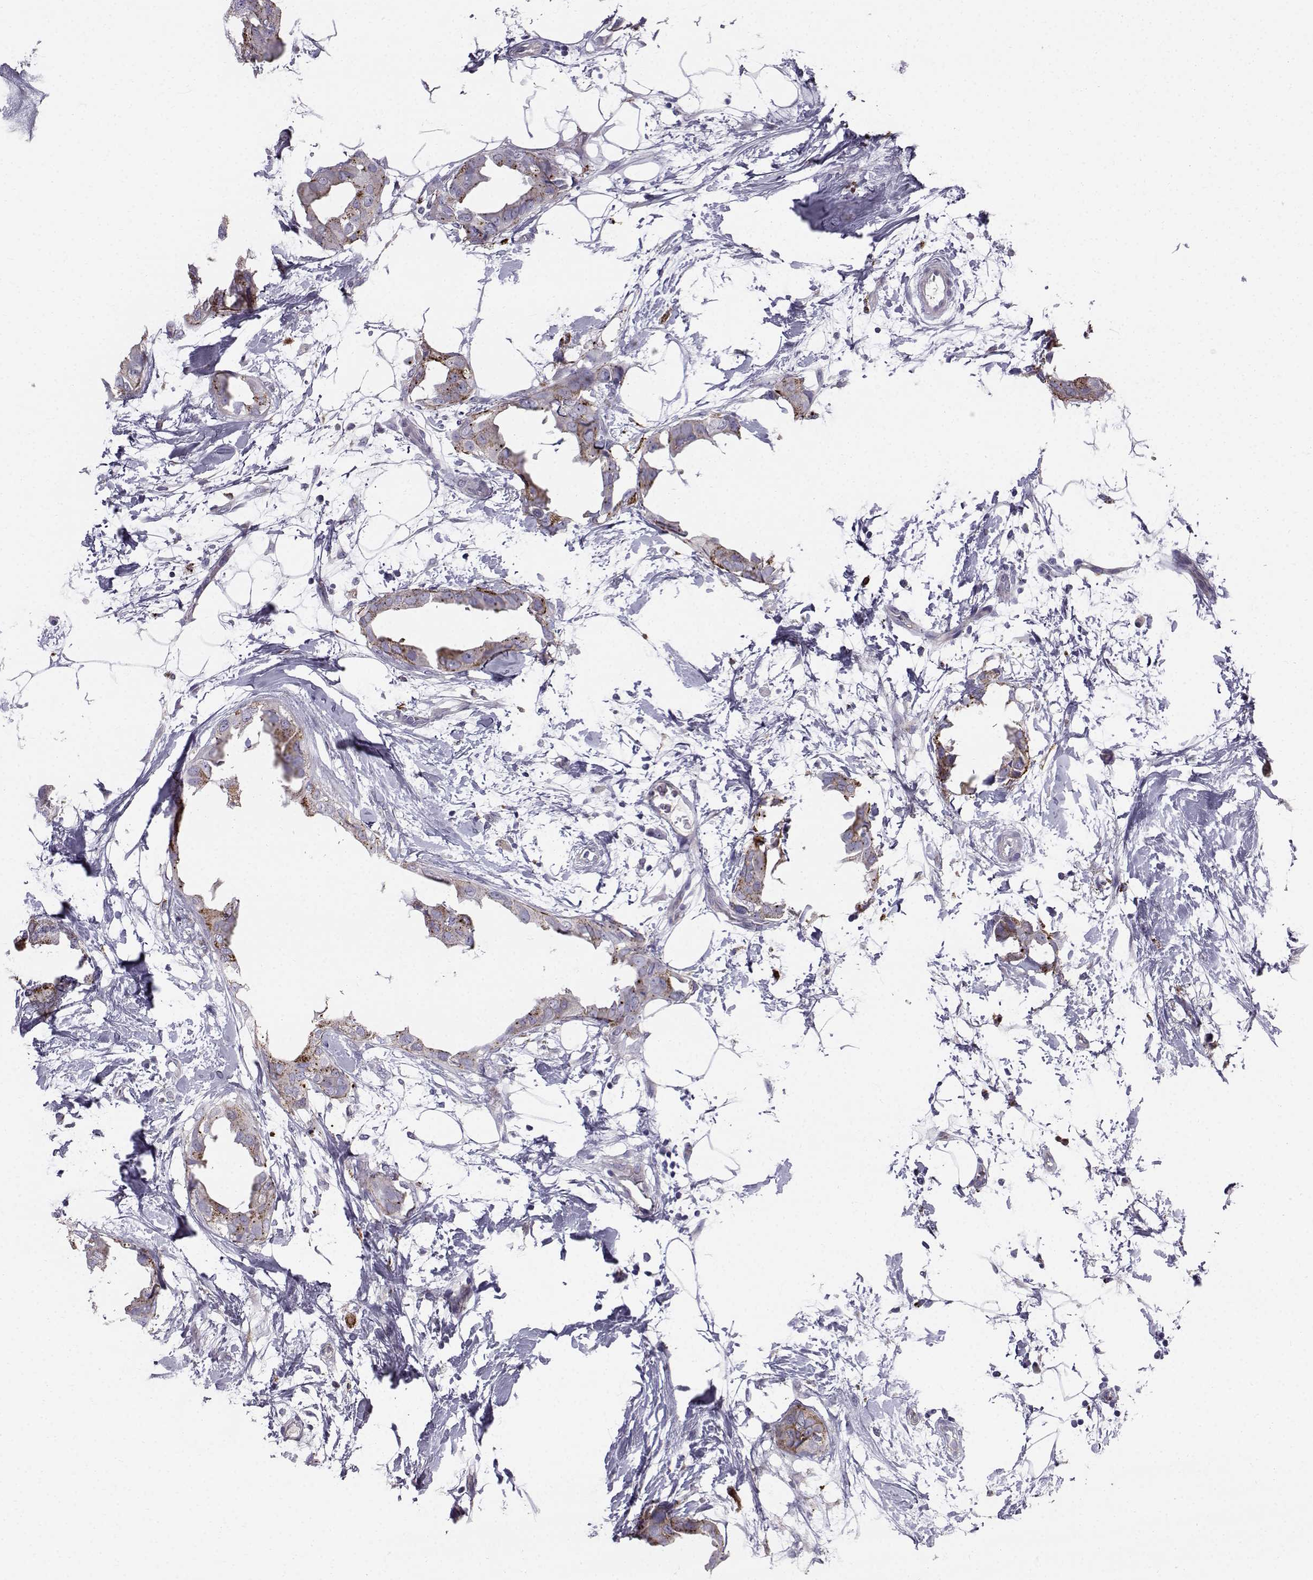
{"staining": {"intensity": "moderate", "quantity": "25%-75%", "location": "cytoplasmic/membranous"}, "tissue": "breast cancer", "cell_type": "Tumor cells", "image_type": "cancer", "snomed": [{"axis": "morphology", "description": "Normal tissue, NOS"}, {"axis": "morphology", "description": "Duct carcinoma"}, {"axis": "topography", "description": "Breast"}], "caption": "Human breast cancer (invasive ductal carcinoma) stained with a protein marker displays moderate staining in tumor cells.", "gene": "CALCR", "patient": {"sex": "female", "age": 40}}